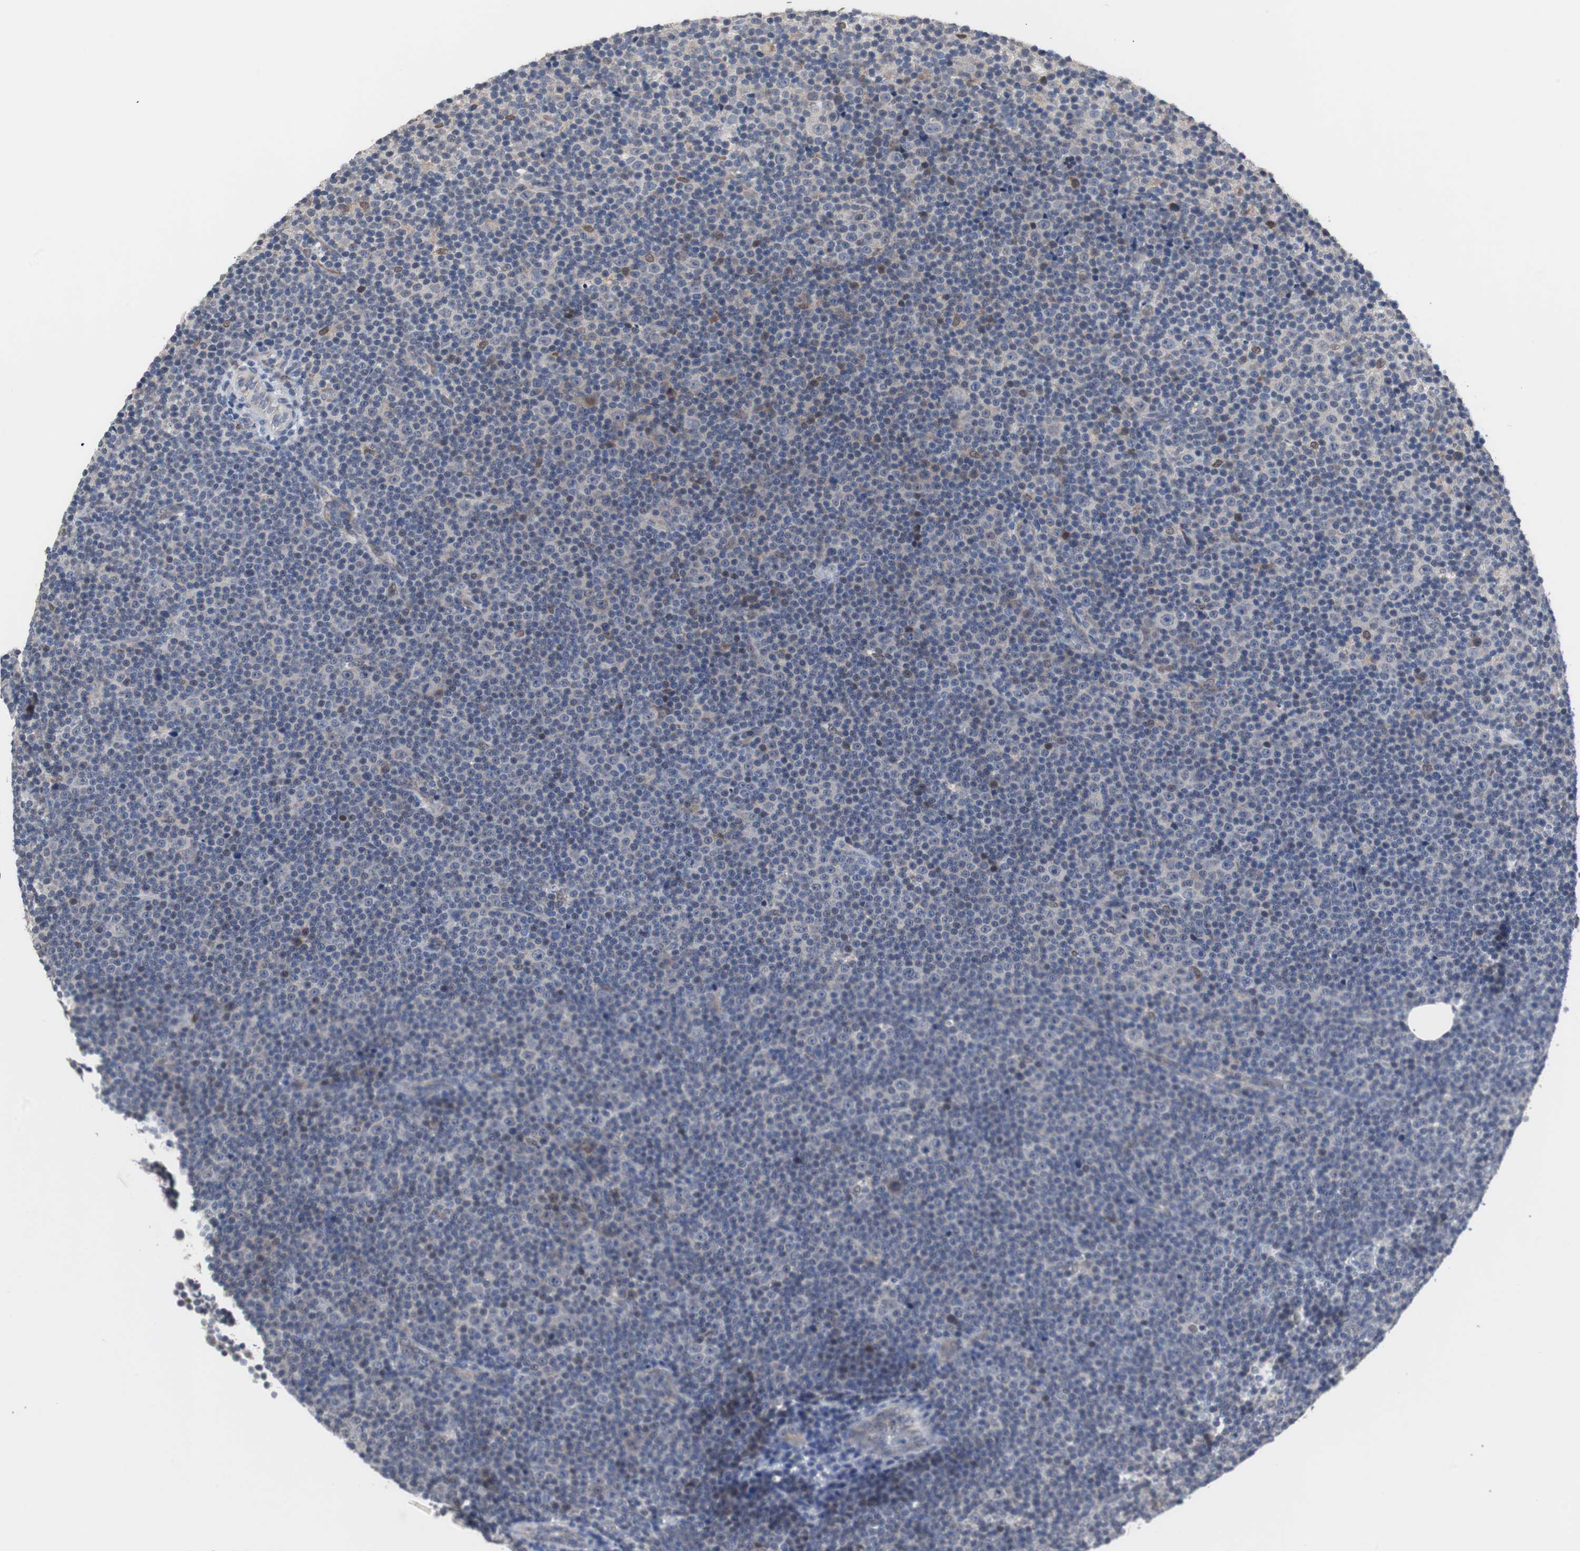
{"staining": {"intensity": "moderate", "quantity": "<25%", "location": "nuclear"}, "tissue": "lymphoma", "cell_type": "Tumor cells", "image_type": "cancer", "snomed": [{"axis": "morphology", "description": "Malignant lymphoma, non-Hodgkin's type, Low grade"}, {"axis": "topography", "description": "Lymph node"}], "caption": "Protein expression analysis of human lymphoma reveals moderate nuclear staining in about <25% of tumor cells. (DAB (3,3'-diaminobenzidine) IHC with brightfield microscopy, high magnification).", "gene": "RBM47", "patient": {"sex": "female", "age": 67}}